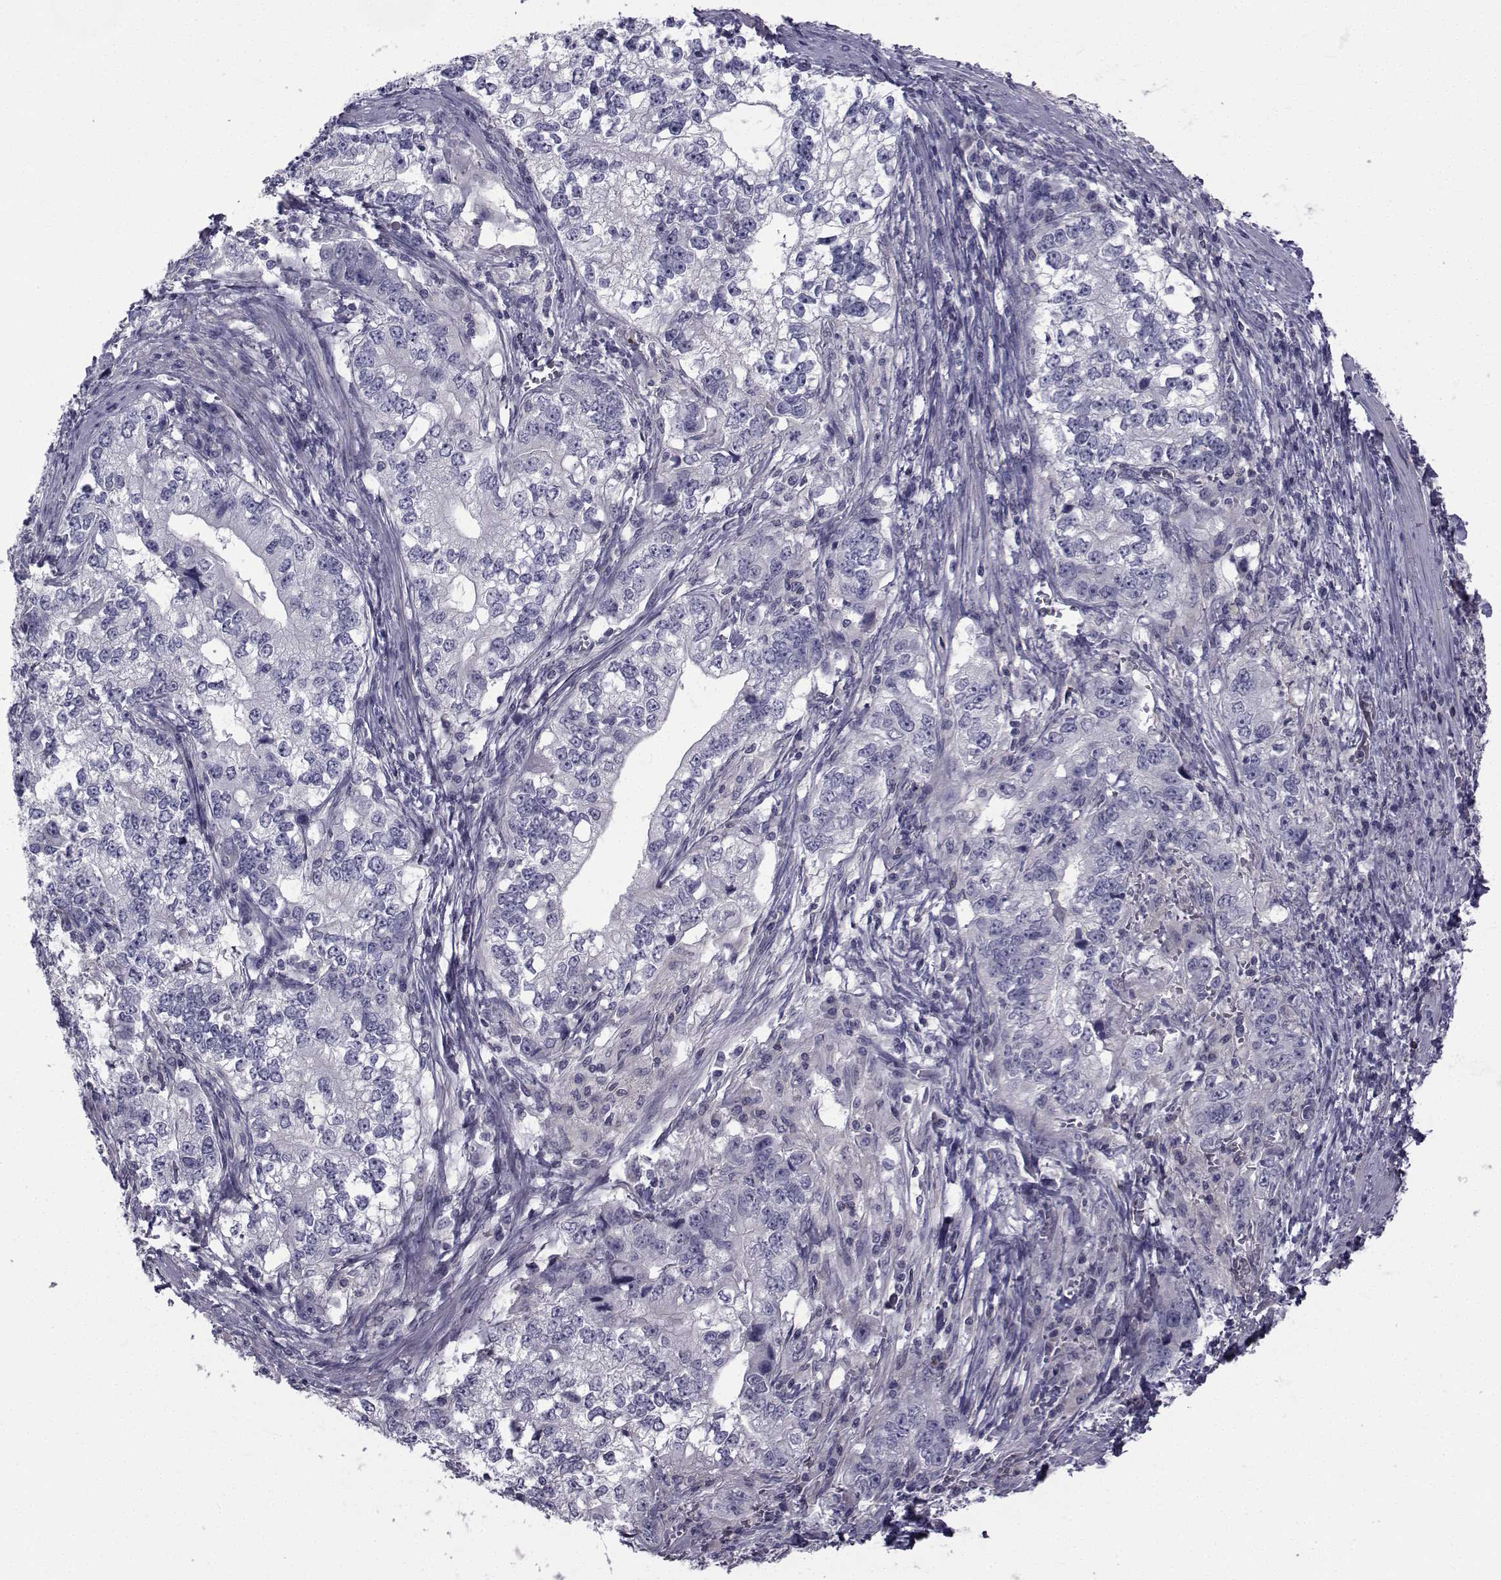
{"staining": {"intensity": "negative", "quantity": "none", "location": "none"}, "tissue": "stomach cancer", "cell_type": "Tumor cells", "image_type": "cancer", "snomed": [{"axis": "morphology", "description": "Adenocarcinoma, NOS"}, {"axis": "topography", "description": "Stomach, lower"}], "caption": "DAB (3,3'-diaminobenzidine) immunohistochemical staining of human adenocarcinoma (stomach) reveals no significant expression in tumor cells.", "gene": "FDXR", "patient": {"sex": "female", "age": 72}}